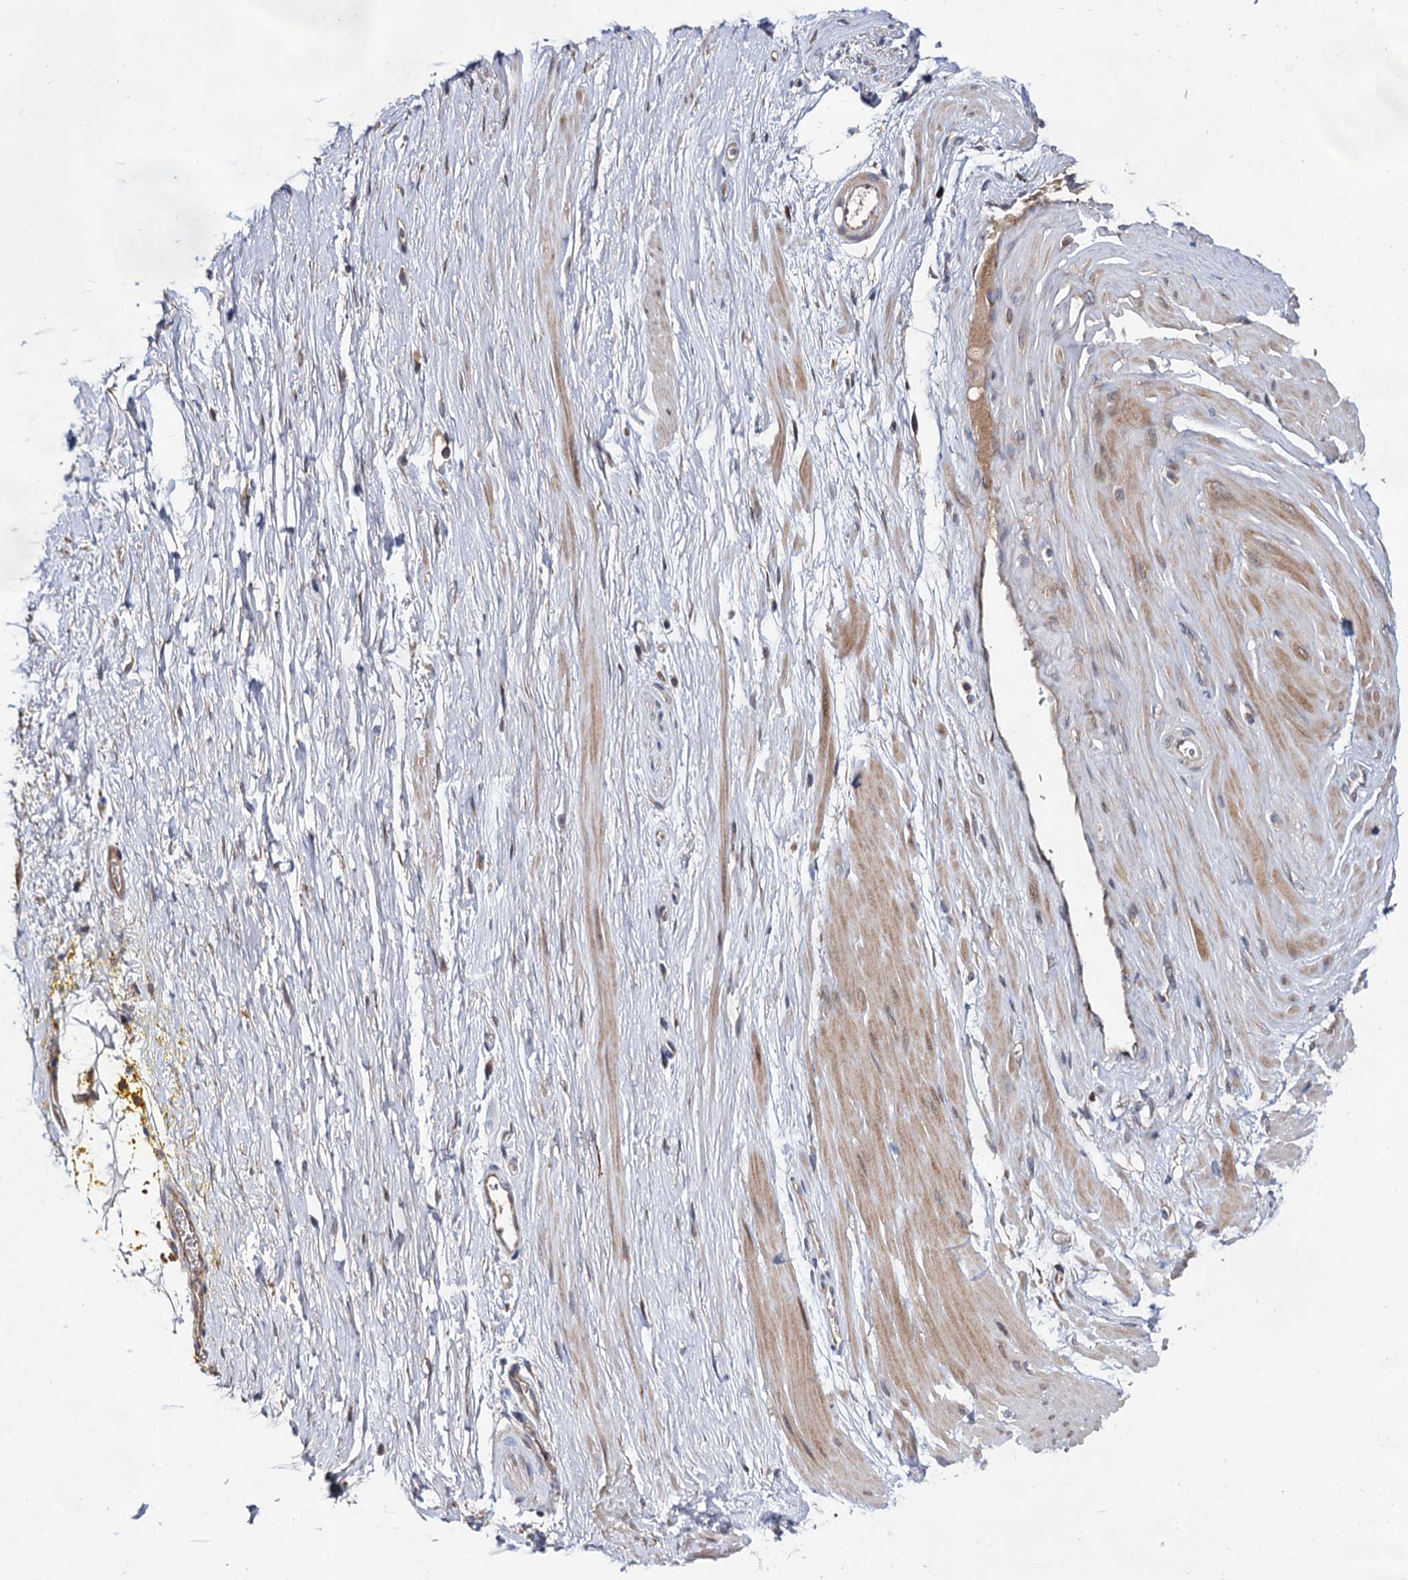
{"staining": {"intensity": "negative", "quantity": "none", "location": "none"}, "tissue": "adipose tissue", "cell_type": "Adipocytes", "image_type": "normal", "snomed": [{"axis": "morphology", "description": "Normal tissue, NOS"}, {"axis": "morphology", "description": "Adenocarcinoma, Low grade"}, {"axis": "topography", "description": "Prostate"}, {"axis": "topography", "description": "Peripheral nerve tissue"}], "caption": "This micrograph is of normal adipose tissue stained with immunohistochemistry to label a protein in brown with the nuclei are counter-stained blue. There is no expression in adipocytes. (Brightfield microscopy of DAB IHC at high magnification).", "gene": "NAA25", "patient": {"sex": "male", "age": 63}}